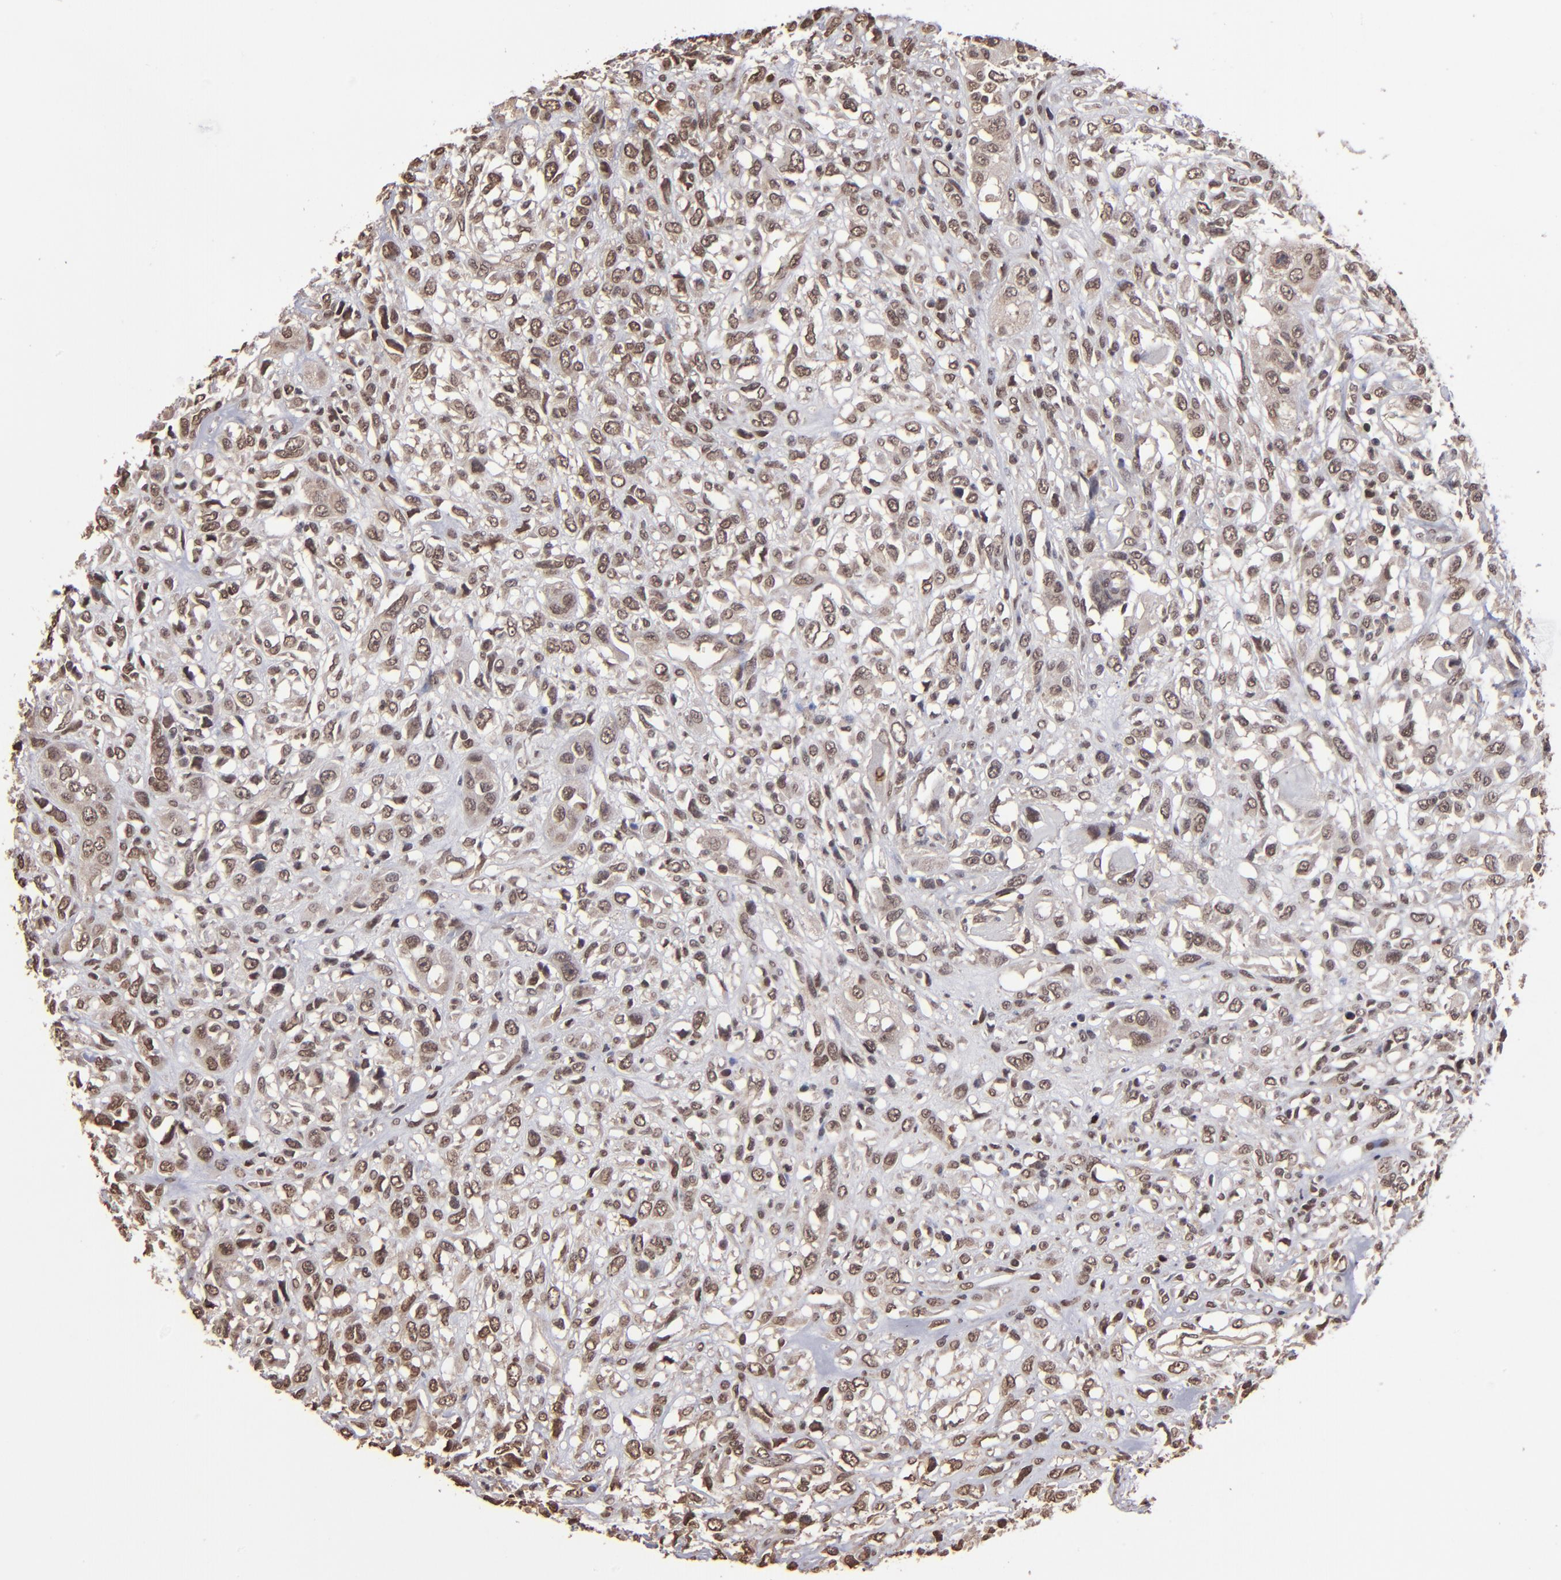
{"staining": {"intensity": "moderate", "quantity": ">75%", "location": "nuclear"}, "tissue": "head and neck cancer", "cell_type": "Tumor cells", "image_type": "cancer", "snomed": [{"axis": "morphology", "description": "Neoplasm, malignant, NOS"}, {"axis": "topography", "description": "Salivary gland"}, {"axis": "topography", "description": "Head-Neck"}], "caption": "Immunohistochemistry (IHC) of human neoplasm (malignant) (head and neck) demonstrates medium levels of moderate nuclear positivity in about >75% of tumor cells.", "gene": "AKT1", "patient": {"sex": "male", "age": 43}}